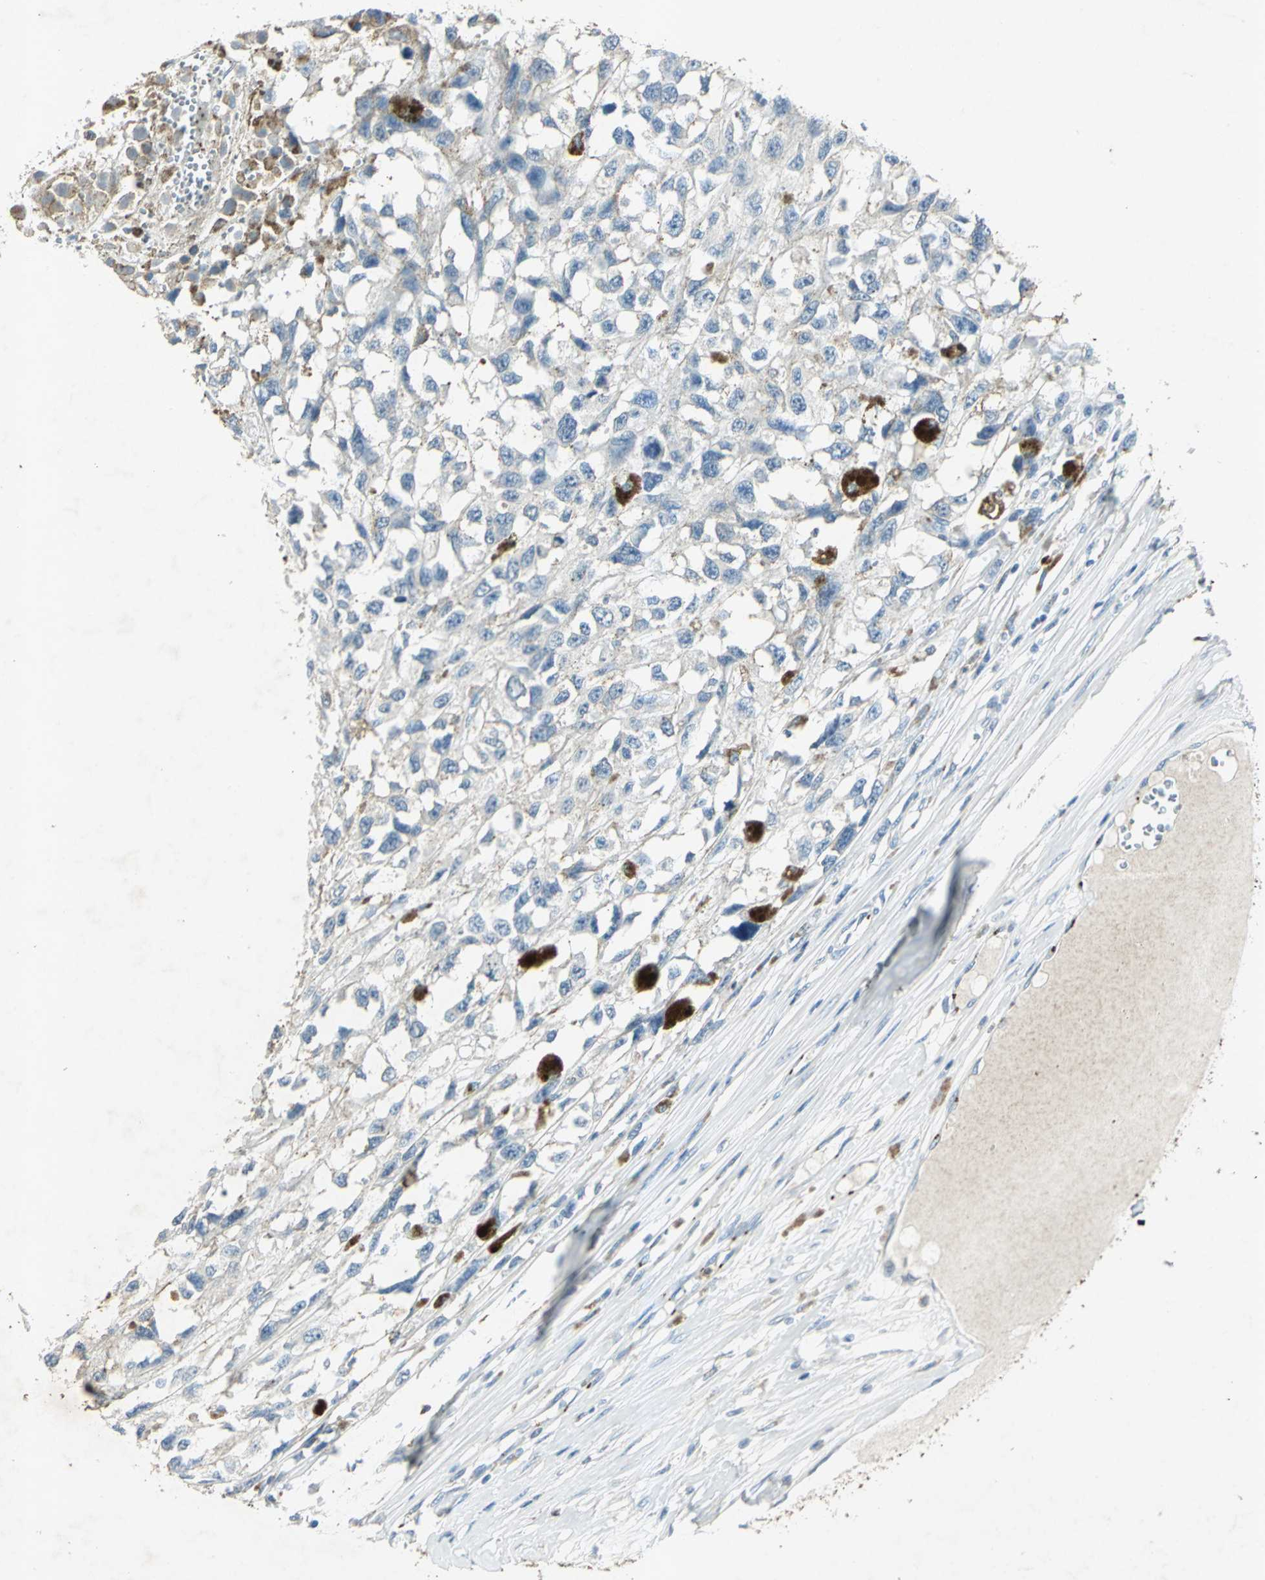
{"staining": {"intensity": "negative", "quantity": "none", "location": "none"}, "tissue": "melanoma", "cell_type": "Tumor cells", "image_type": "cancer", "snomed": [{"axis": "morphology", "description": "Malignant melanoma, Metastatic site"}, {"axis": "topography", "description": "Lymph node"}], "caption": "Malignant melanoma (metastatic site) was stained to show a protein in brown. There is no significant expression in tumor cells. Nuclei are stained in blue.", "gene": "CAMK2B", "patient": {"sex": "male", "age": 59}}